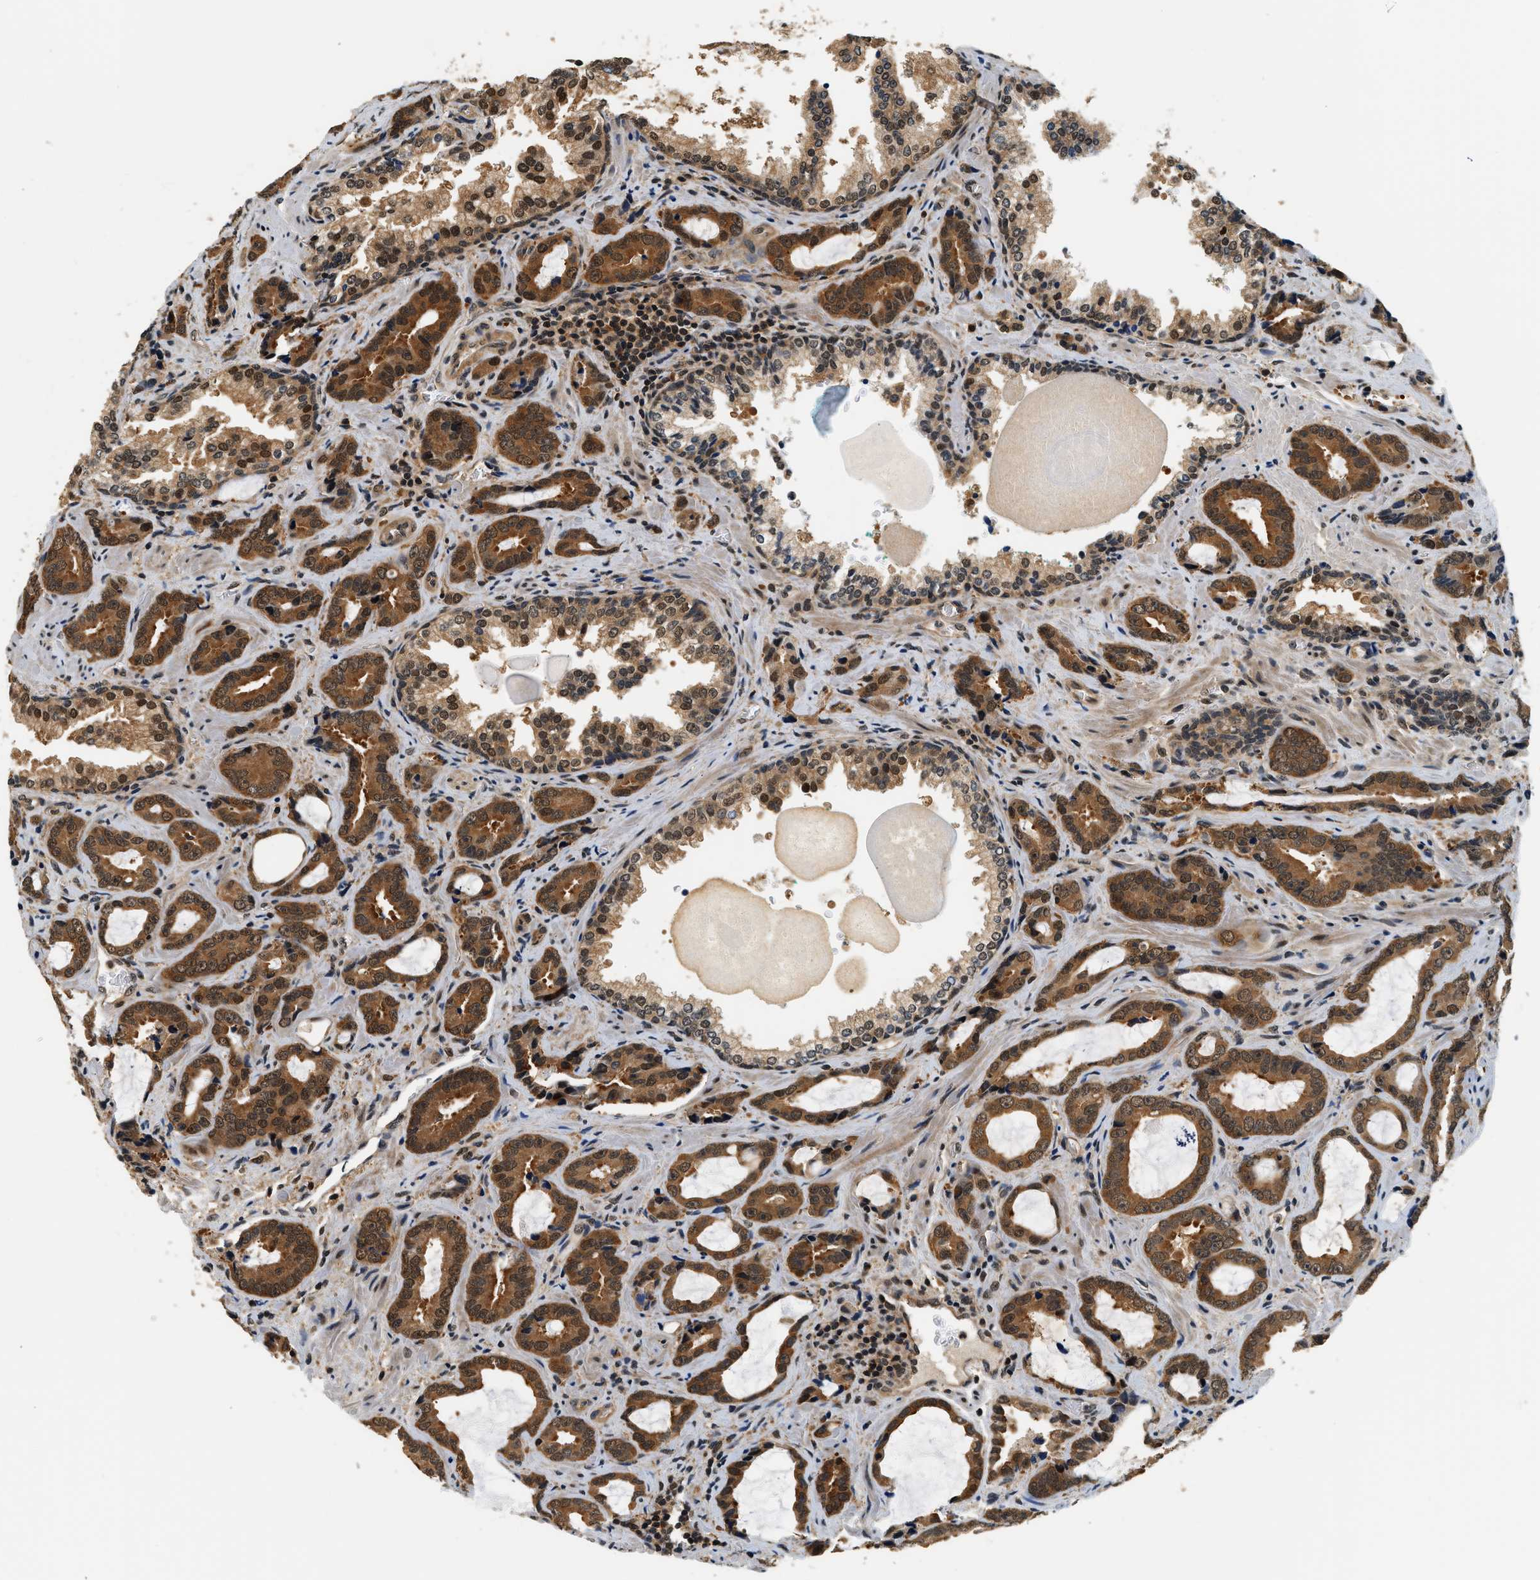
{"staining": {"intensity": "strong", "quantity": ">75%", "location": "cytoplasmic/membranous"}, "tissue": "prostate cancer", "cell_type": "Tumor cells", "image_type": "cancer", "snomed": [{"axis": "morphology", "description": "Adenocarcinoma, Low grade"}, {"axis": "topography", "description": "Prostate"}], "caption": "This histopathology image shows prostate adenocarcinoma (low-grade) stained with IHC to label a protein in brown. The cytoplasmic/membranous of tumor cells show strong positivity for the protein. Nuclei are counter-stained blue.", "gene": "PSMD3", "patient": {"sex": "male", "age": 60}}